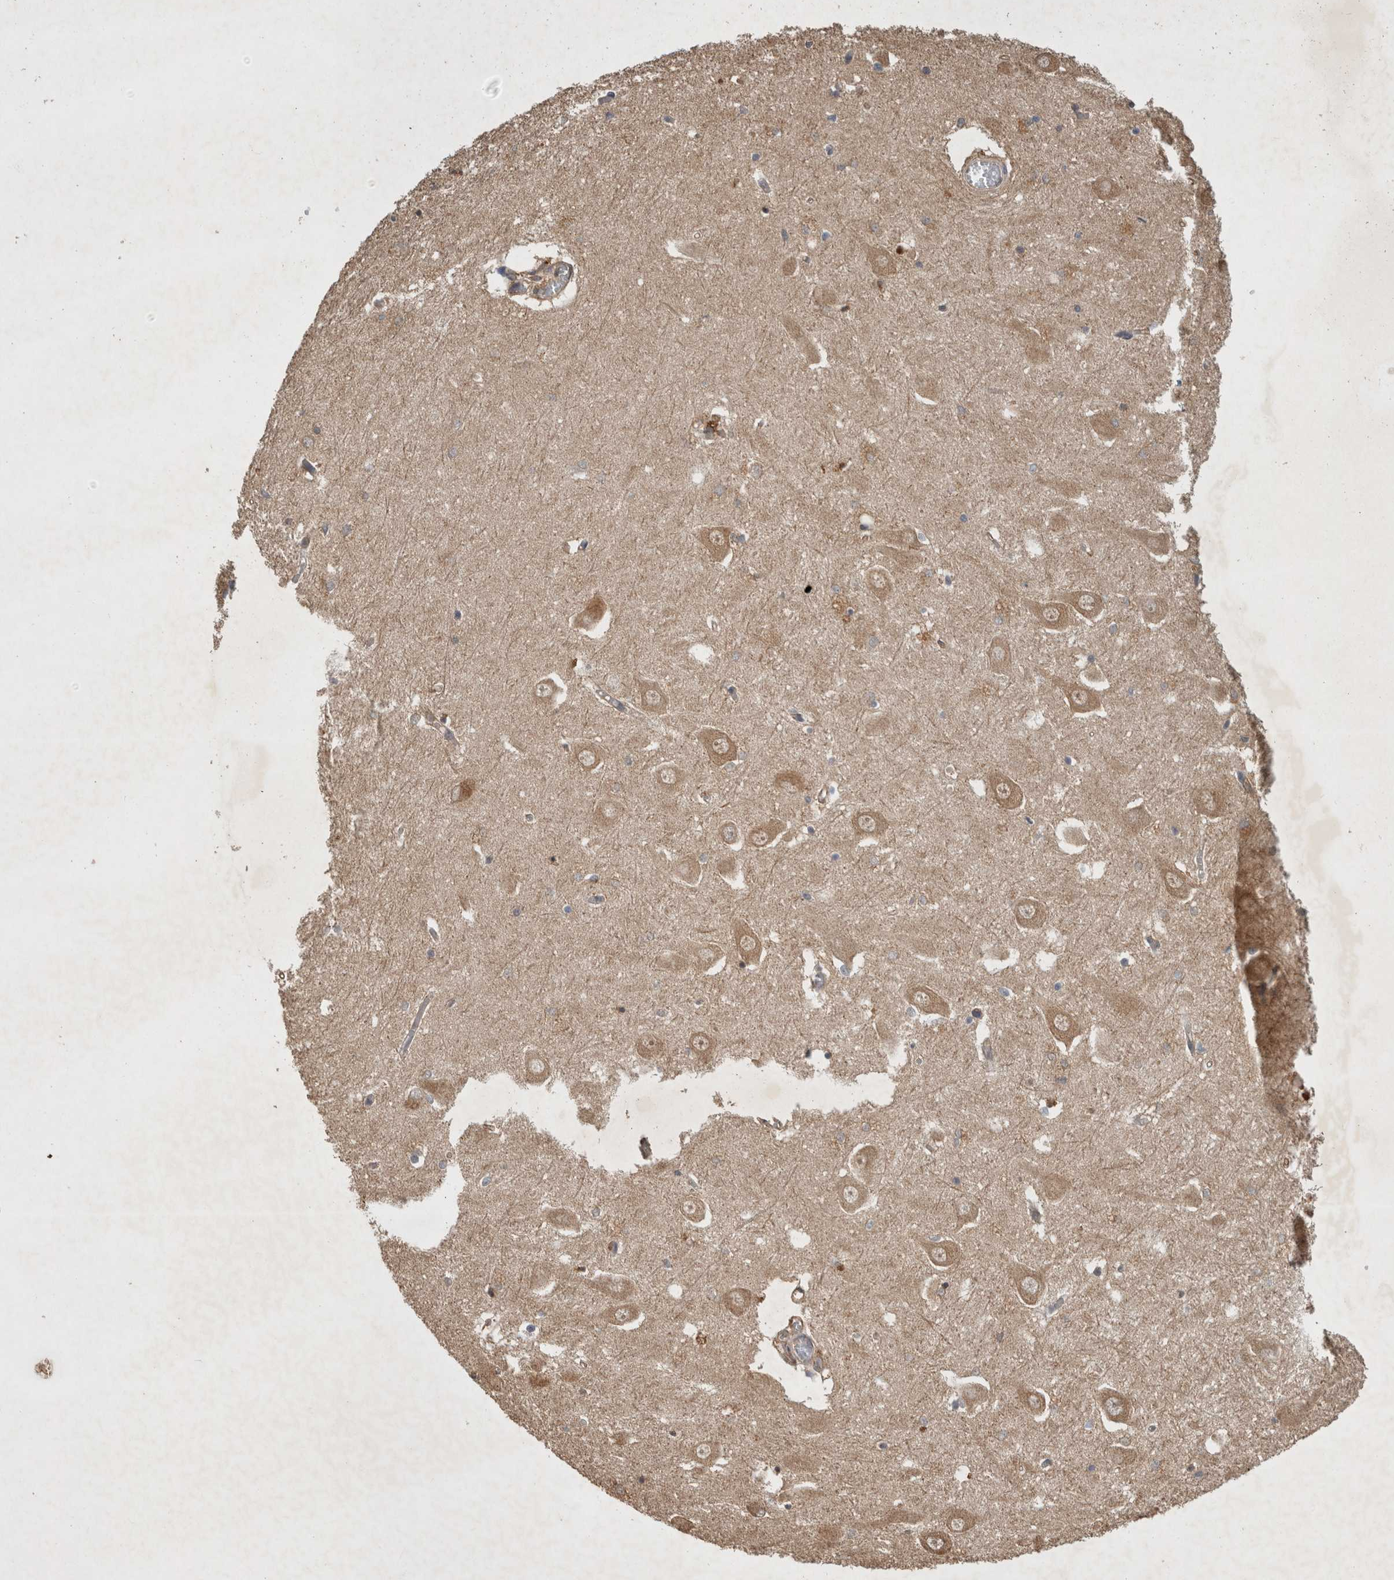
{"staining": {"intensity": "moderate", "quantity": "<25%", "location": "cytoplasmic/membranous"}, "tissue": "hippocampus", "cell_type": "Glial cells", "image_type": "normal", "snomed": [{"axis": "morphology", "description": "Normal tissue, NOS"}, {"axis": "topography", "description": "Hippocampus"}], "caption": "Protein analysis of benign hippocampus demonstrates moderate cytoplasmic/membranous expression in approximately <25% of glial cells. (DAB (3,3'-diaminobenzidine) IHC with brightfield microscopy, high magnification).", "gene": "SERAC1", "patient": {"sex": "male", "age": 70}}